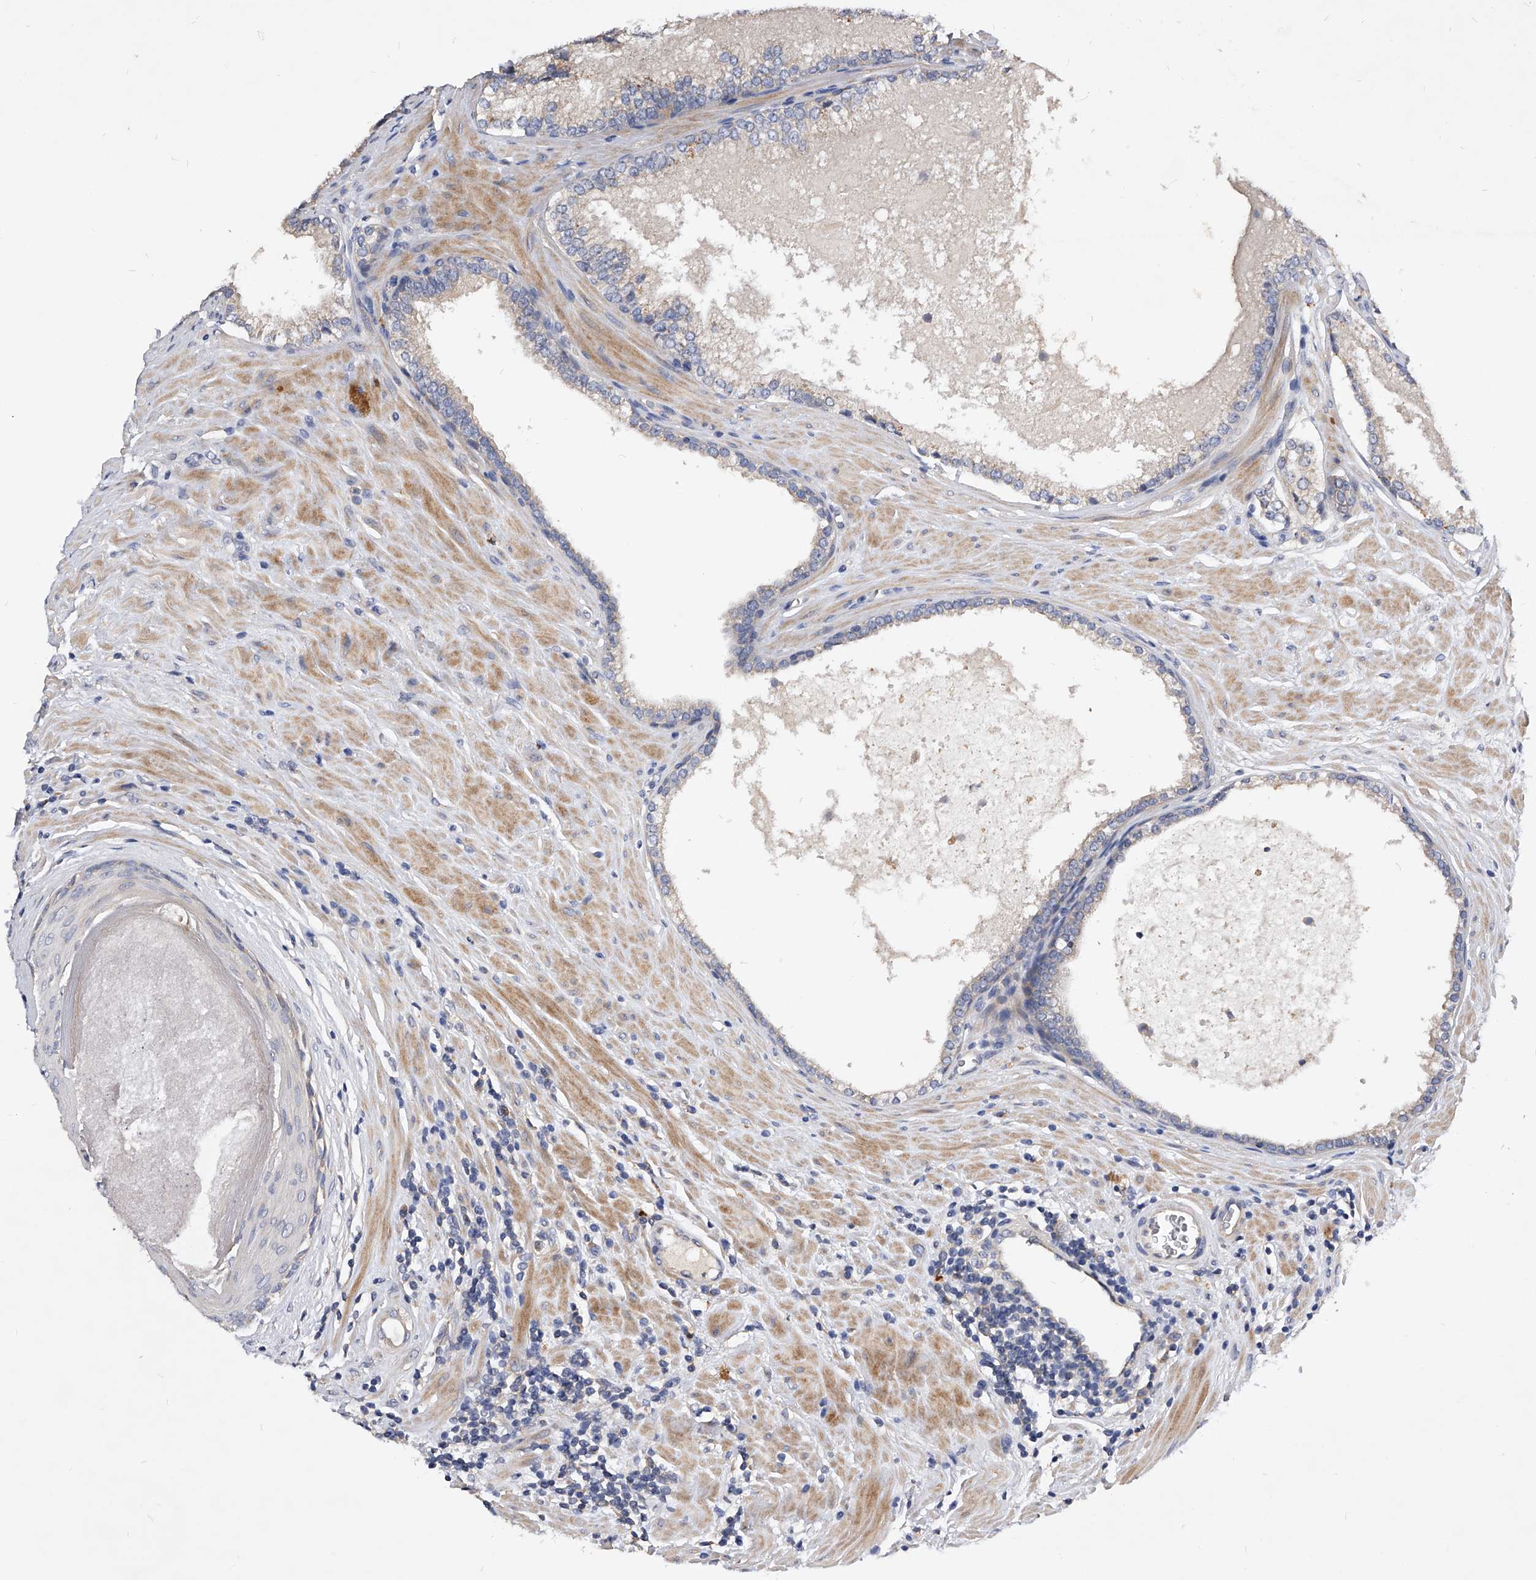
{"staining": {"intensity": "negative", "quantity": "none", "location": "none"}, "tissue": "prostate cancer", "cell_type": "Tumor cells", "image_type": "cancer", "snomed": [{"axis": "morphology", "description": "Adenocarcinoma, High grade"}, {"axis": "topography", "description": "Prostate"}], "caption": "This is an IHC photomicrograph of human prostate cancer. There is no positivity in tumor cells.", "gene": "ARL4C", "patient": {"sex": "male", "age": 73}}